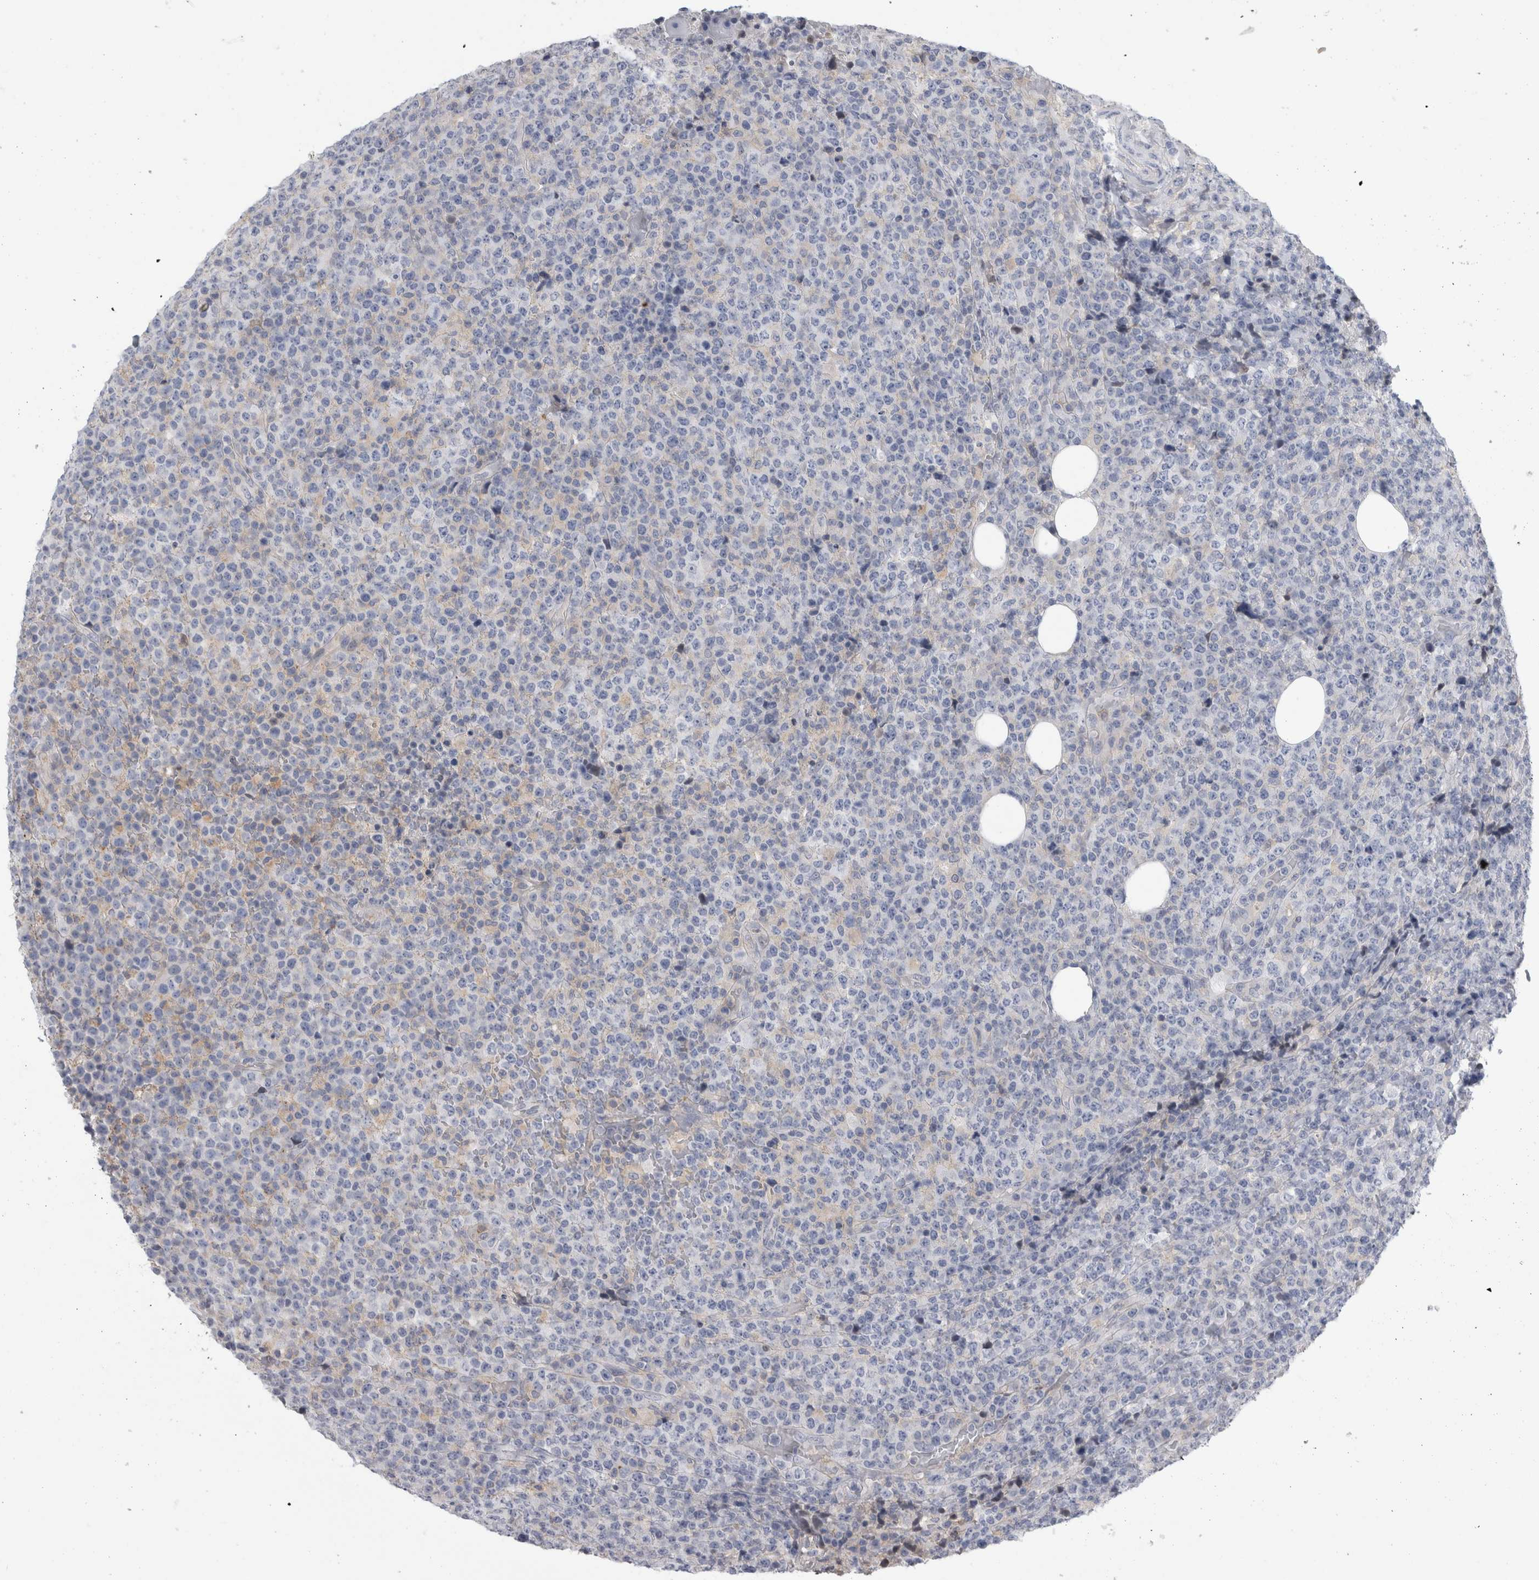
{"staining": {"intensity": "negative", "quantity": "none", "location": "none"}, "tissue": "lymphoma", "cell_type": "Tumor cells", "image_type": "cancer", "snomed": [{"axis": "morphology", "description": "Malignant lymphoma, non-Hodgkin's type, High grade"}, {"axis": "topography", "description": "Lymph node"}], "caption": "DAB (3,3'-diaminobenzidine) immunohistochemical staining of human malignant lymphoma, non-Hodgkin's type (high-grade) reveals no significant positivity in tumor cells.", "gene": "ANKFY1", "patient": {"sex": "male", "age": 13}}